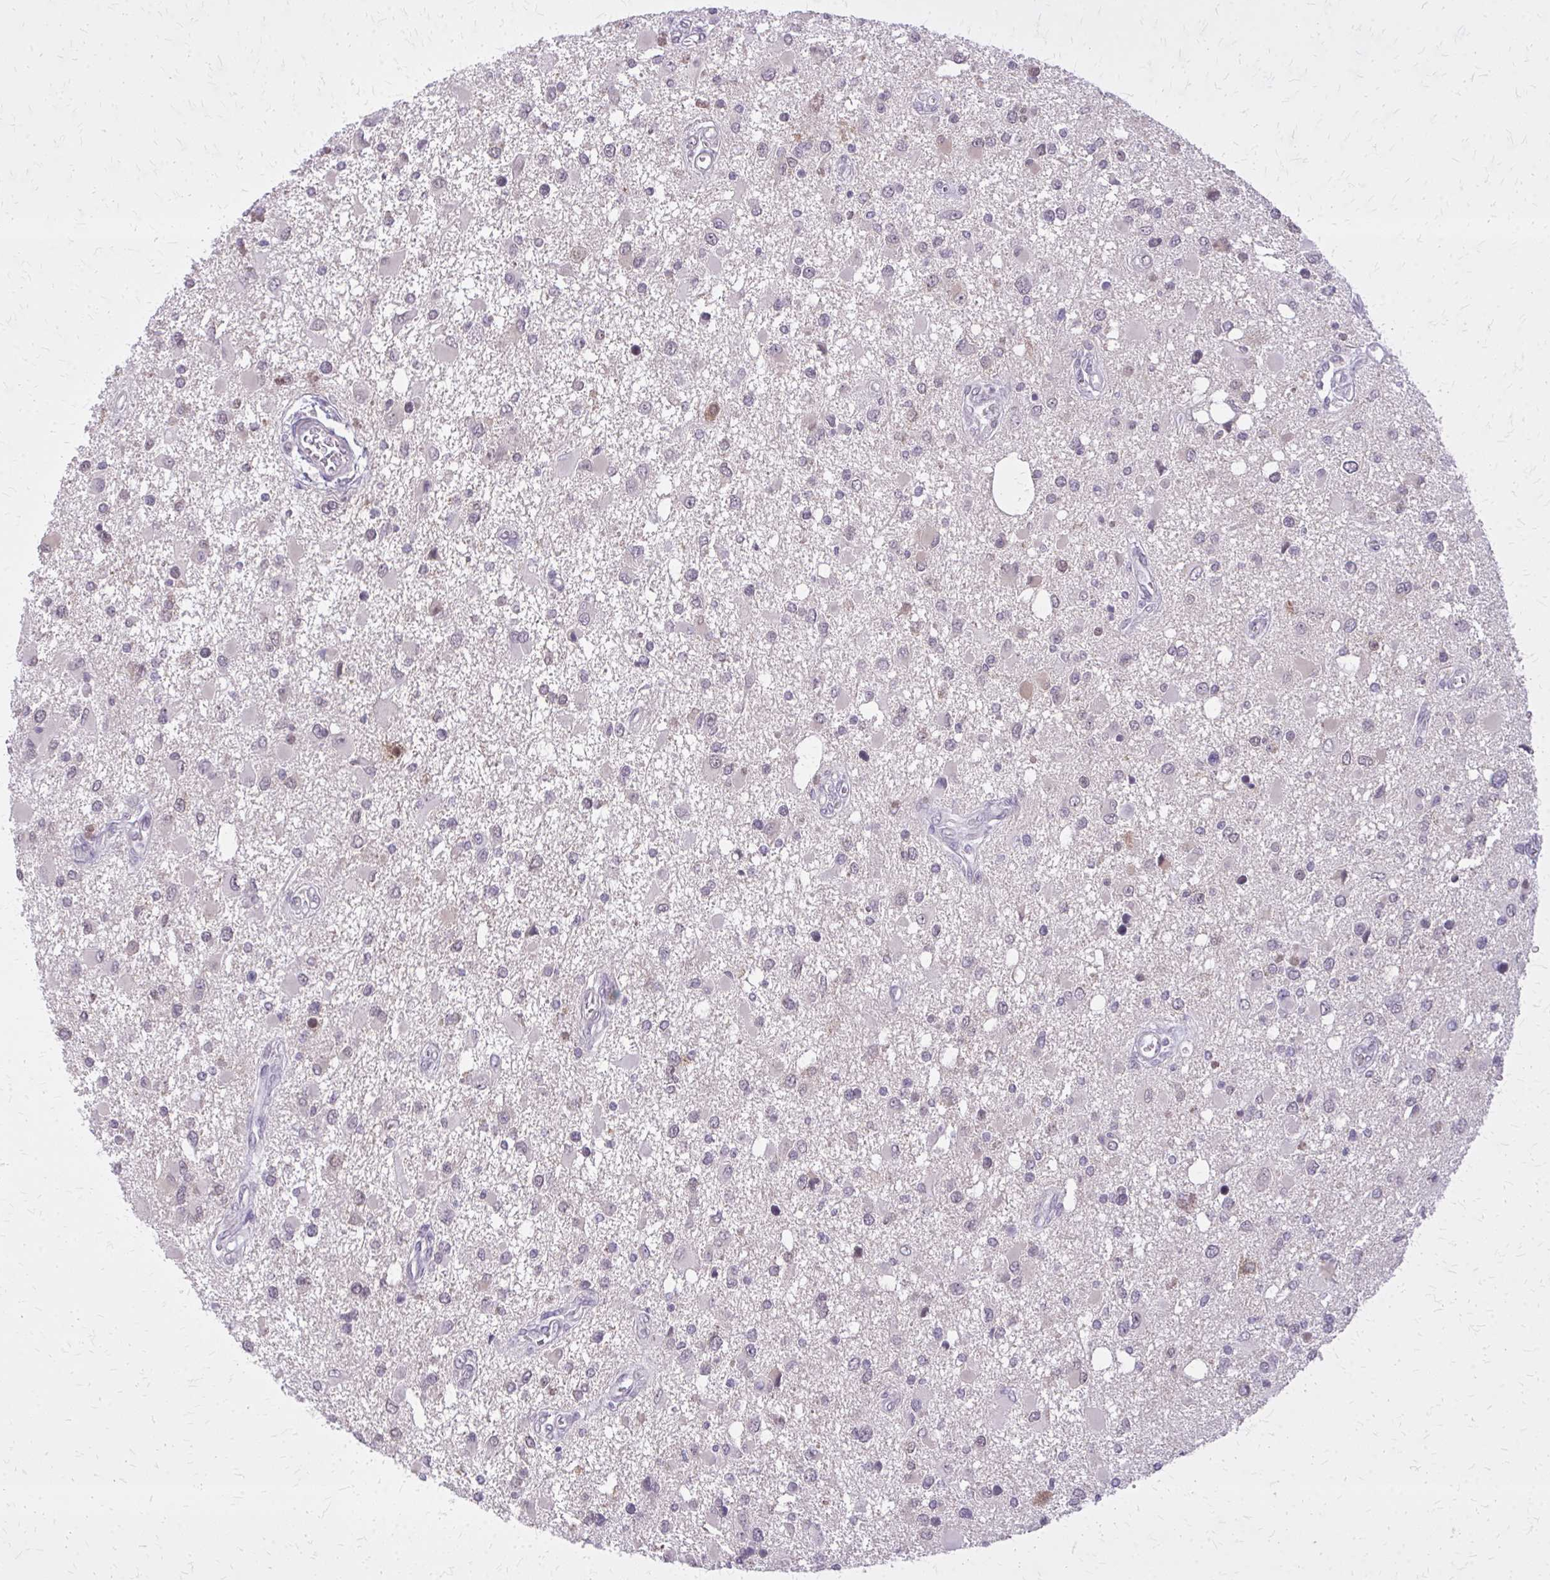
{"staining": {"intensity": "negative", "quantity": "none", "location": "none"}, "tissue": "glioma", "cell_type": "Tumor cells", "image_type": "cancer", "snomed": [{"axis": "morphology", "description": "Glioma, malignant, High grade"}, {"axis": "topography", "description": "Brain"}], "caption": "This is an immunohistochemistry (IHC) micrograph of human malignant glioma (high-grade). There is no staining in tumor cells.", "gene": "PLCB1", "patient": {"sex": "male", "age": 53}}